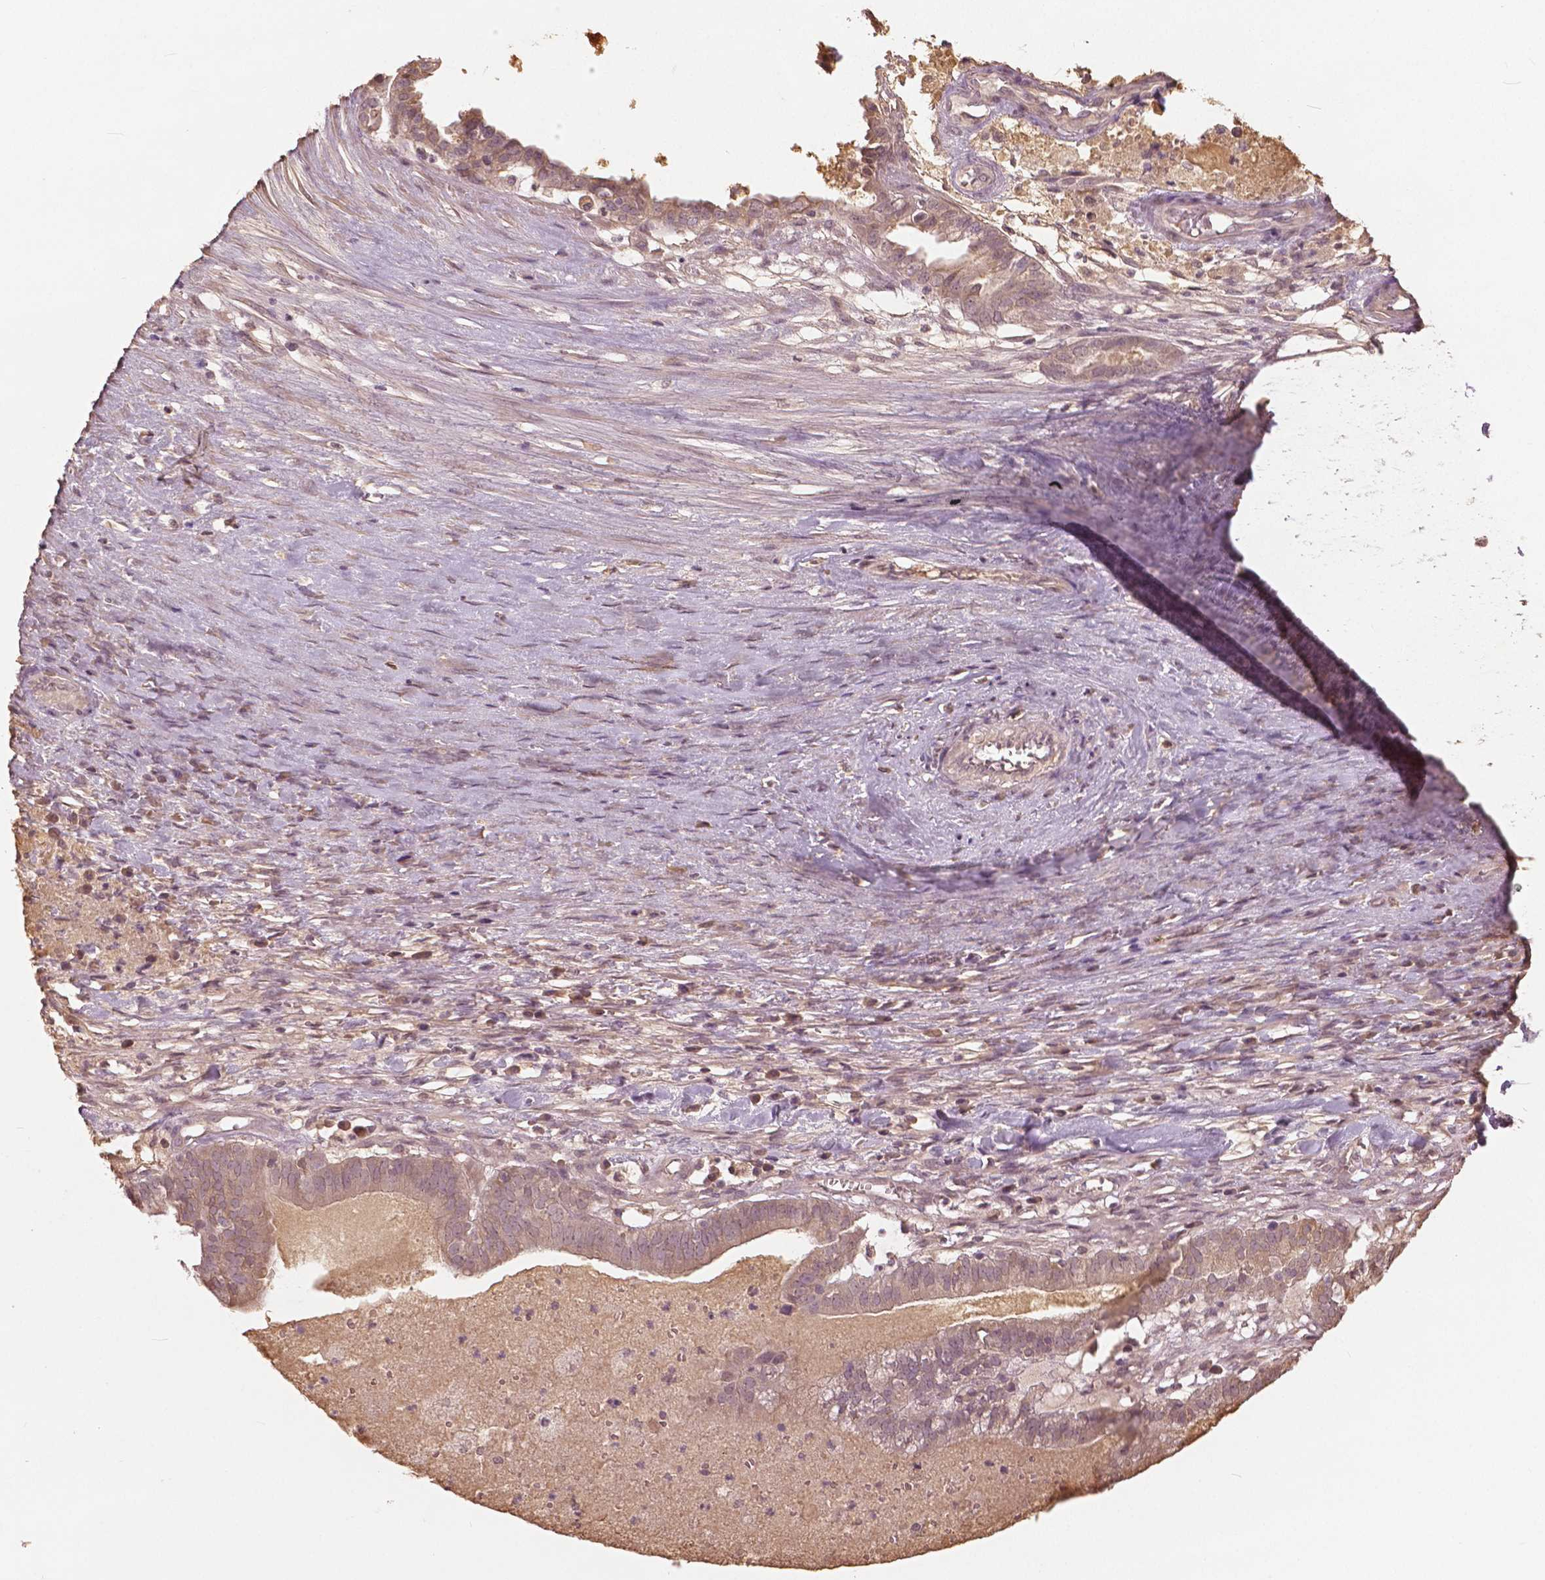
{"staining": {"intensity": "weak", "quantity": ">75%", "location": "cytoplasmic/membranous,nuclear"}, "tissue": "ovarian cancer", "cell_type": "Tumor cells", "image_type": "cancer", "snomed": [{"axis": "morphology", "description": "Carcinoma, endometroid"}, {"axis": "topography", "description": "Ovary"}], "caption": "Protein staining by IHC shows weak cytoplasmic/membranous and nuclear expression in about >75% of tumor cells in ovarian endometroid carcinoma. (Stains: DAB (3,3'-diaminobenzidine) in brown, nuclei in blue, Microscopy: brightfield microscopy at high magnification).", "gene": "ANGPTL4", "patient": {"sex": "female", "age": 64}}